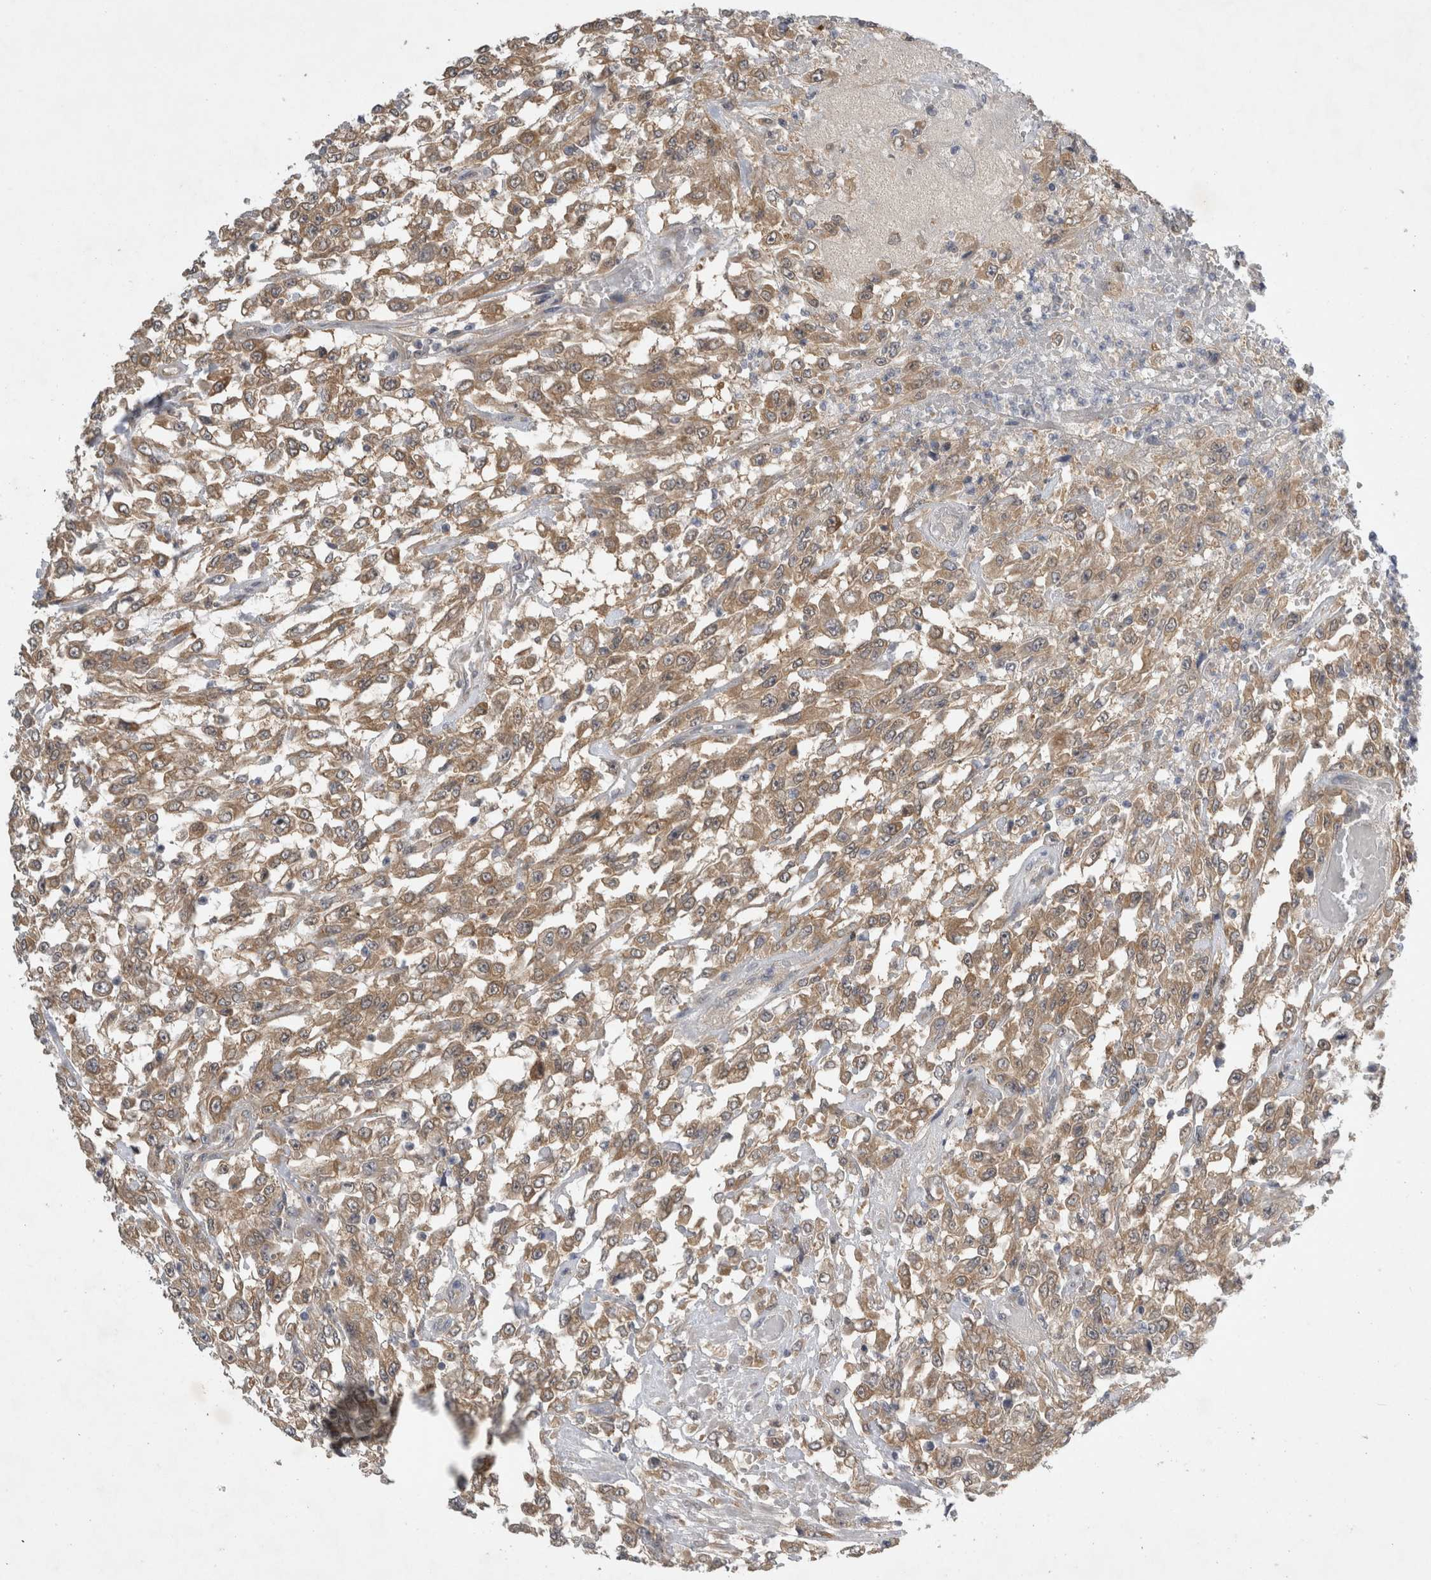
{"staining": {"intensity": "moderate", "quantity": ">75%", "location": "cytoplasmic/membranous"}, "tissue": "urothelial cancer", "cell_type": "Tumor cells", "image_type": "cancer", "snomed": [{"axis": "morphology", "description": "Urothelial carcinoma, High grade"}, {"axis": "topography", "description": "Urinary bladder"}], "caption": "Tumor cells reveal moderate cytoplasmic/membranous positivity in approximately >75% of cells in urothelial carcinoma (high-grade).", "gene": "AASDHPPT", "patient": {"sex": "male", "age": 46}}